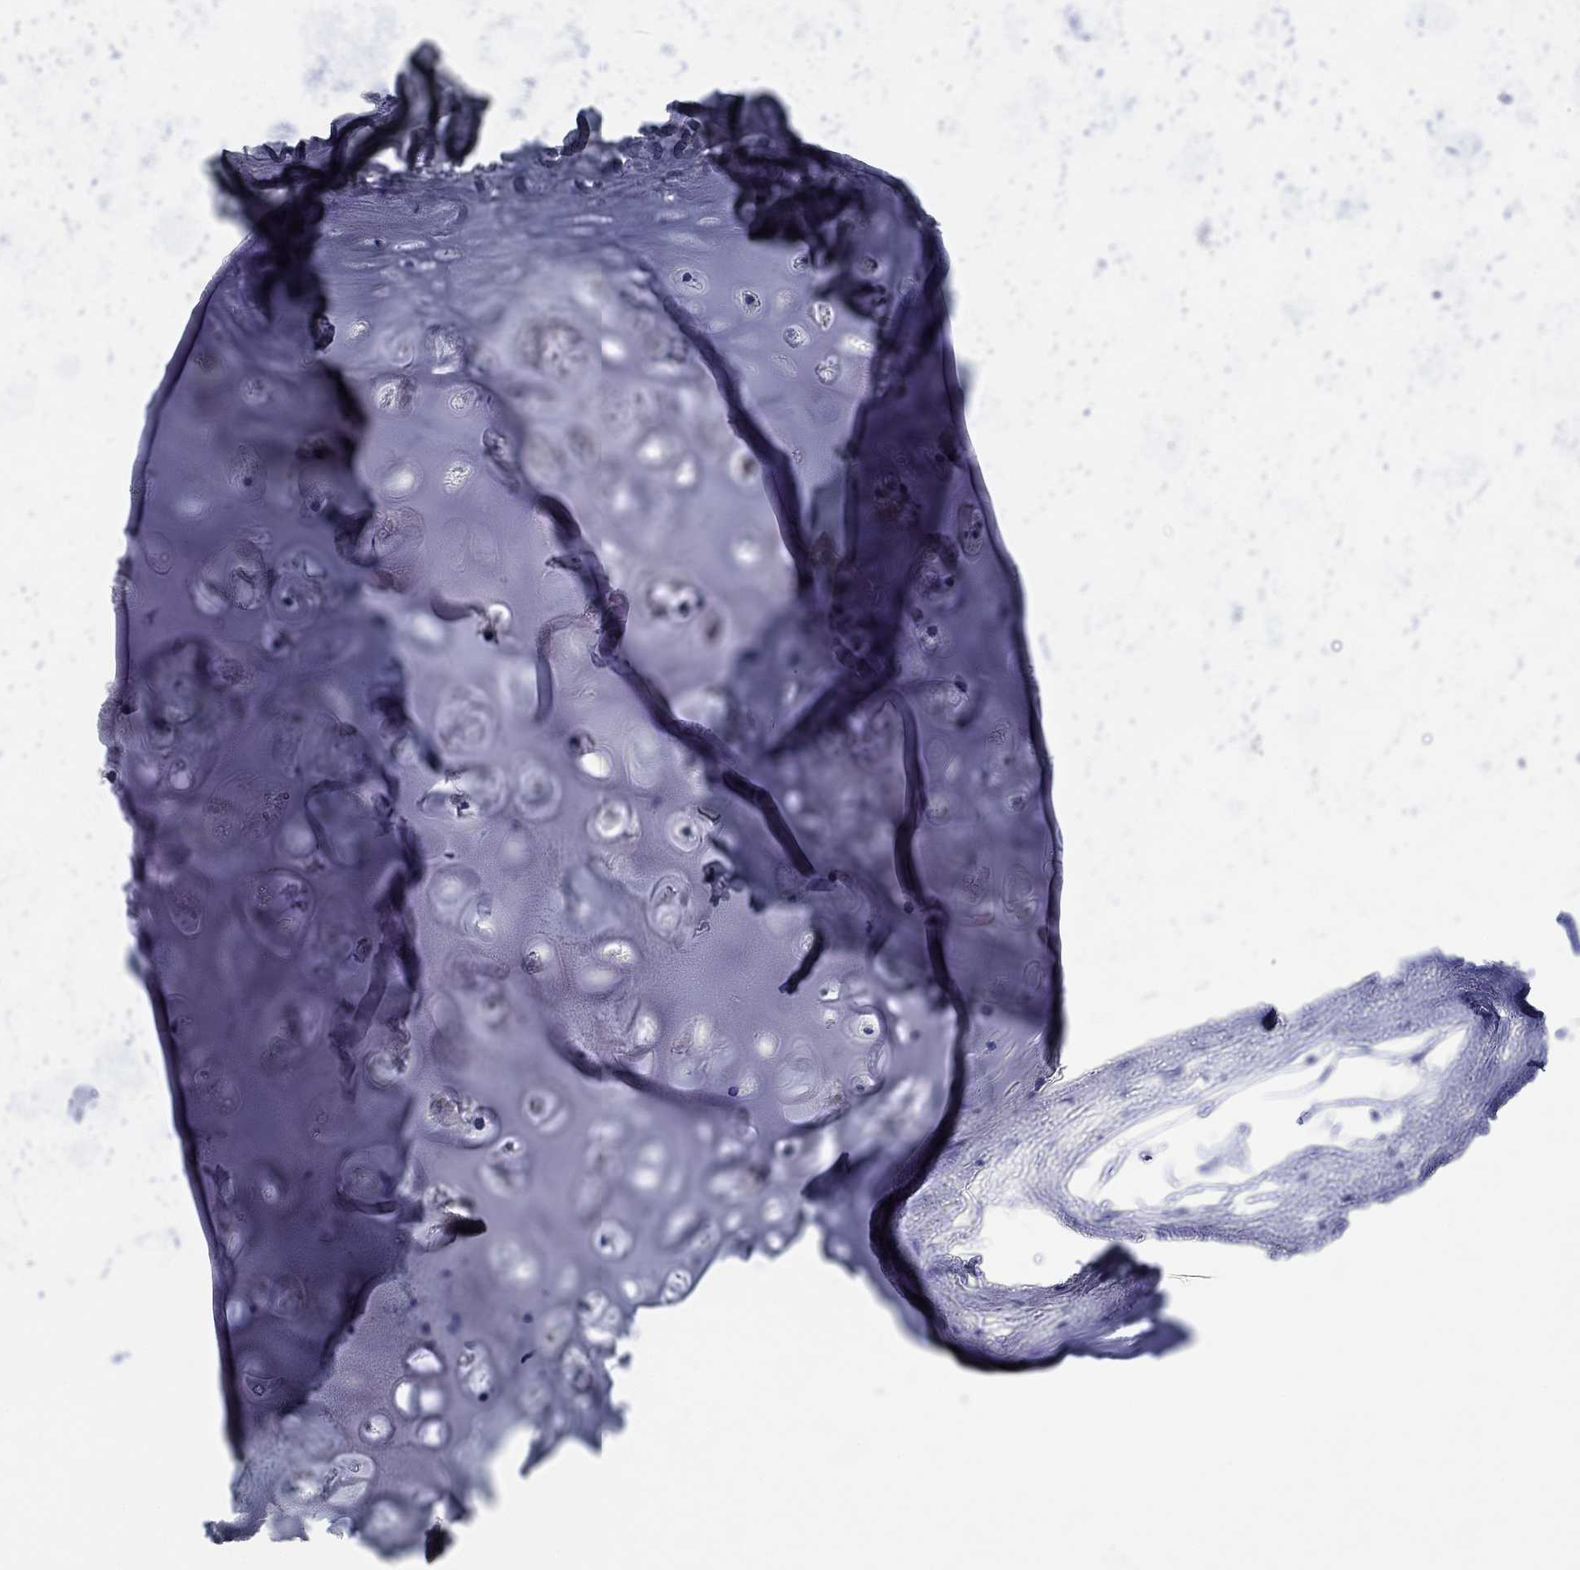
{"staining": {"intensity": "negative", "quantity": "none", "location": "none"}, "tissue": "soft tissue", "cell_type": "Chondrocytes", "image_type": "normal", "snomed": [{"axis": "morphology", "description": "Normal tissue, NOS"}, {"axis": "topography", "description": "Lymph node"}, {"axis": "topography", "description": "Bronchus"}], "caption": "A high-resolution histopathology image shows immunohistochemistry staining of unremarkable soft tissue, which exhibits no significant staining in chondrocytes. (Immunohistochemistry, brightfield microscopy, high magnification).", "gene": "HCRT", "patient": {"sex": "female", "age": 70}}